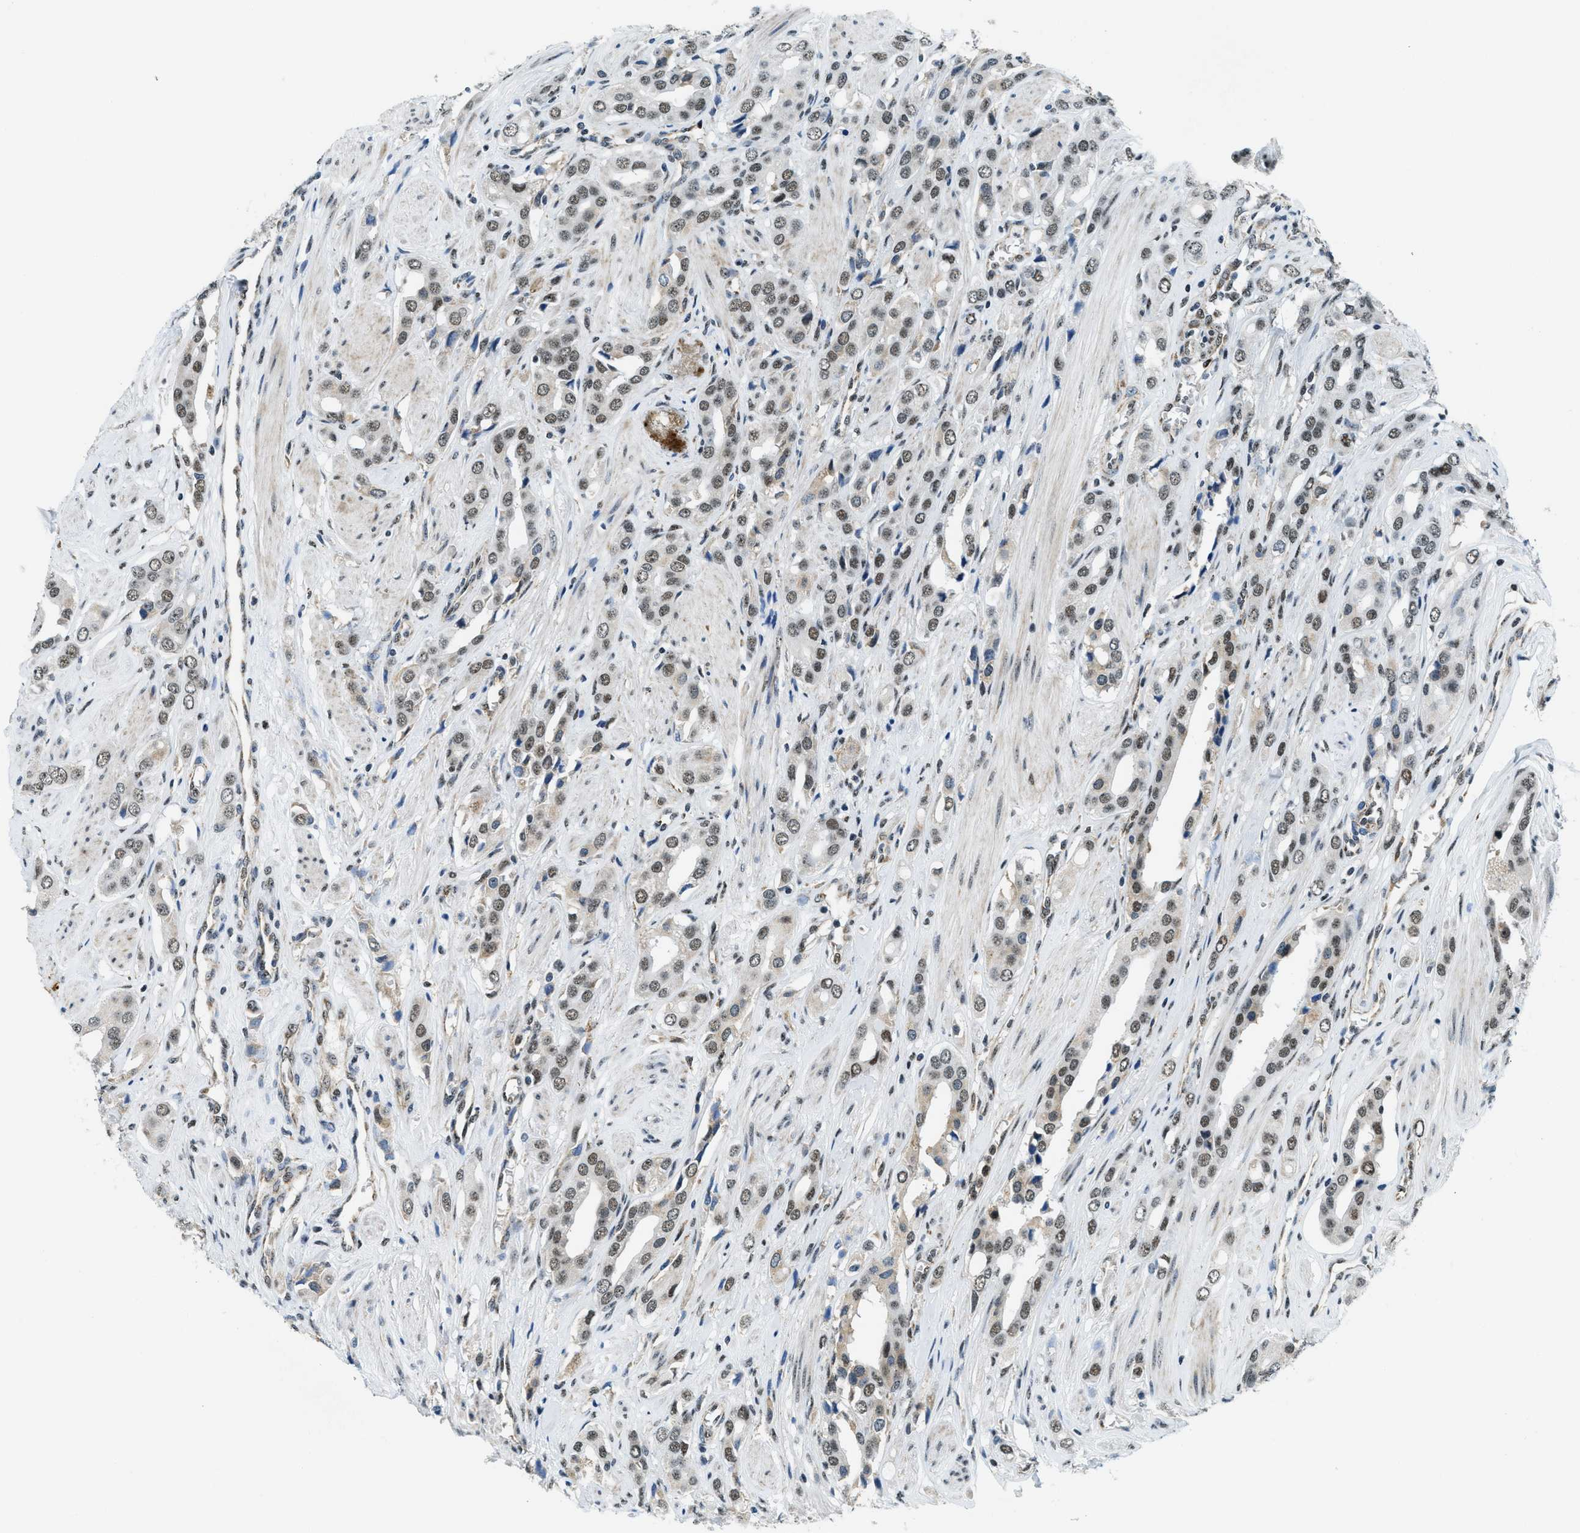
{"staining": {"intensity": "moderate", "quantity": ">75%", "location": "nuclear"}, "tissue": "prostate cancer", "cell_type": "Tumor cells", "image_type": "cancer", "snomed": [{"axis": "morphology", "description": "Adenocarcinoma, High grade"}, {"axis": "topography", "description": "Prostate"}], "caption": "Immunohistochemistry micrograph of human prostate cancer stained for a protein (brown), which shows medium levels of moderate nuclear positivity in approximately >75% of tumor cells.", "gene": "SP100", "patient": {"sex": "male", "age": 52}}